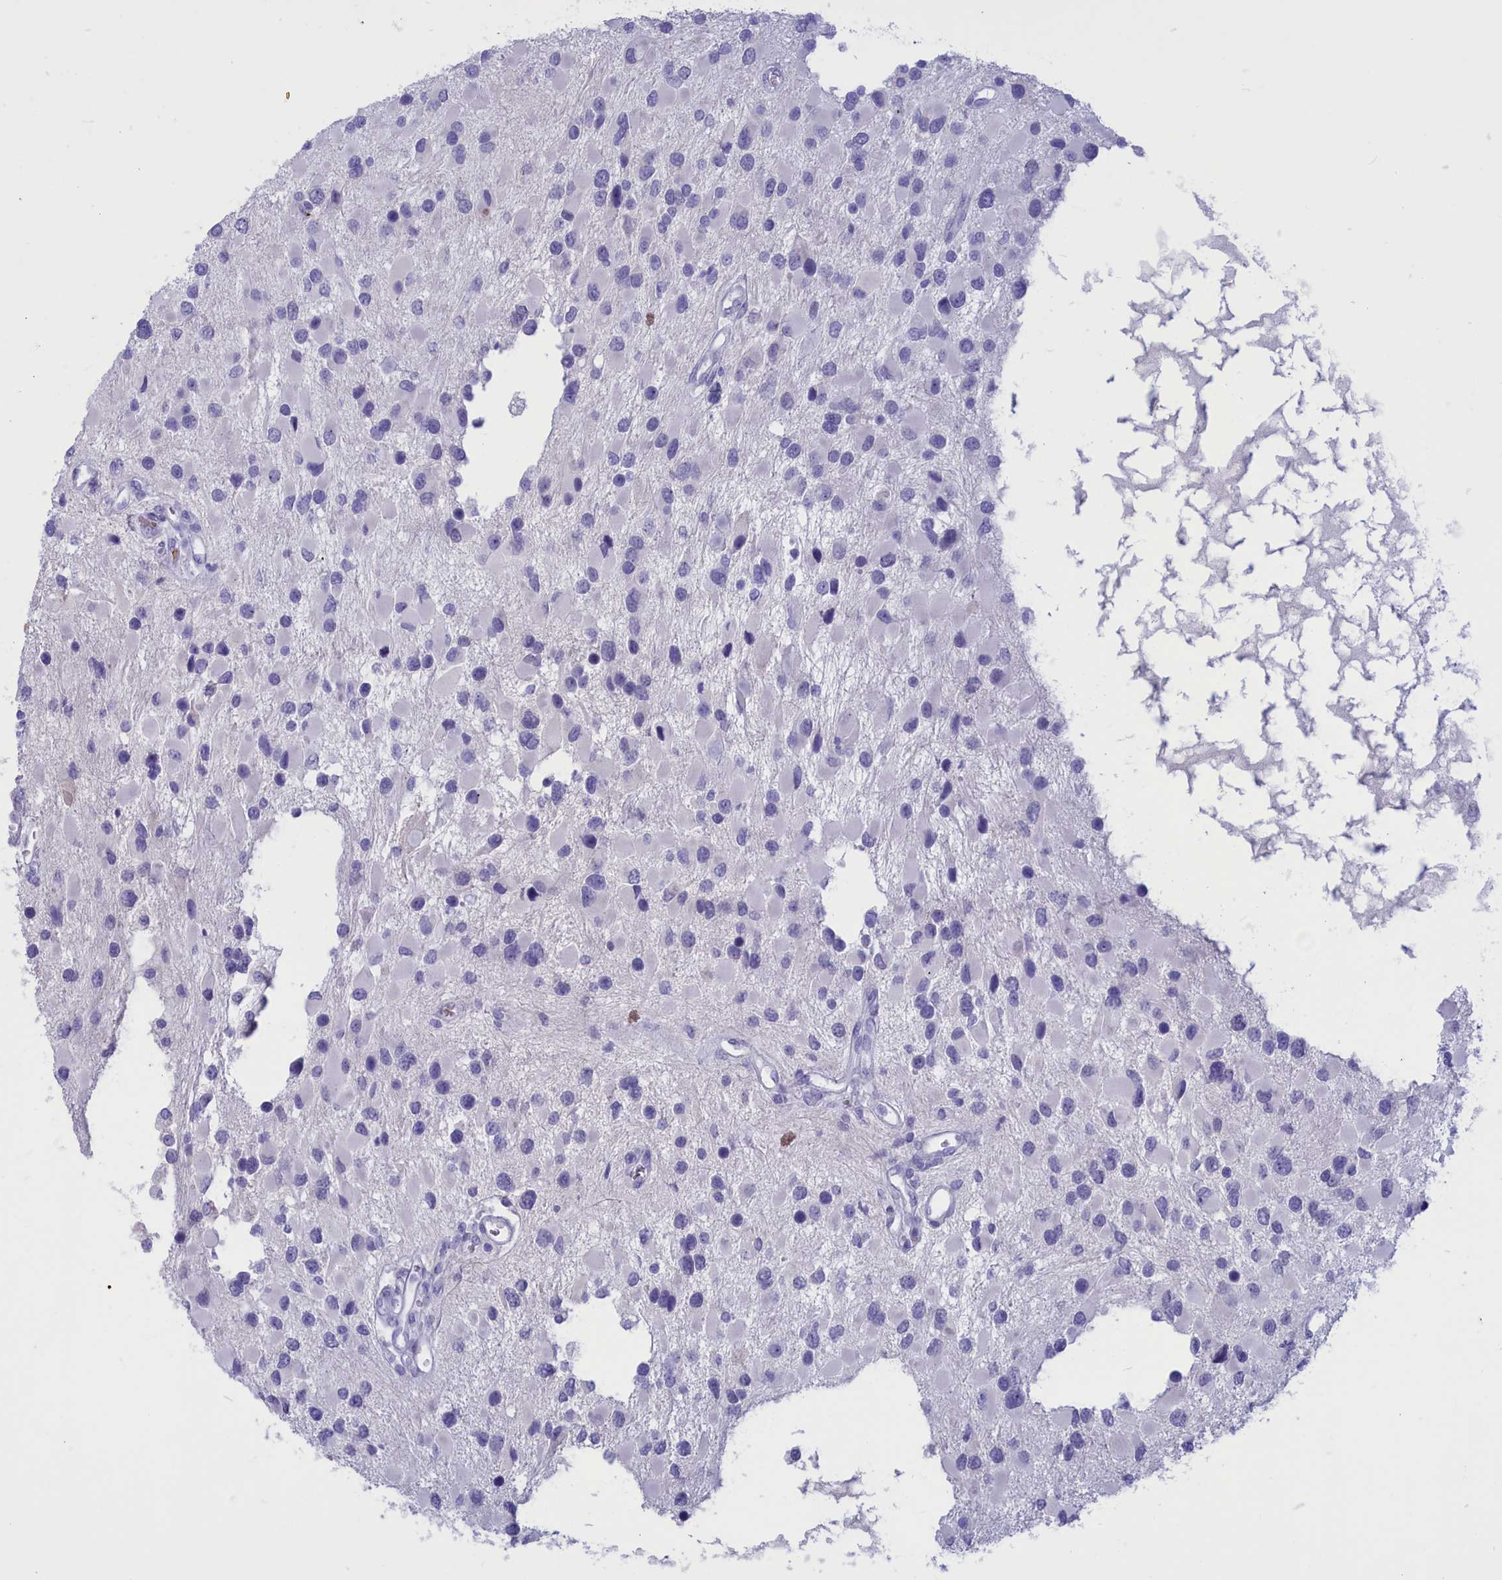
{"staining": {"intensity": "negative", "quantity": "none", "location": "none"}, "tissue": "glioma", "cell_type": "Tumor cells", "image_type": "cancer", "snomed": [{"axis": "morphology", "description": "Glioma, malignant, High grade"}, {"axis": "topography", "description": "Brain"}], "caption": "IHC micrograph of neoplastic tissue: high-grade glioma (malignant) stained with DAB (3,3'-diaminobenzidine) exhibits no significant protein expression in tumor cells.", "gene": "GAPDHS", "patient": {"sex": "male", "age": 53}}